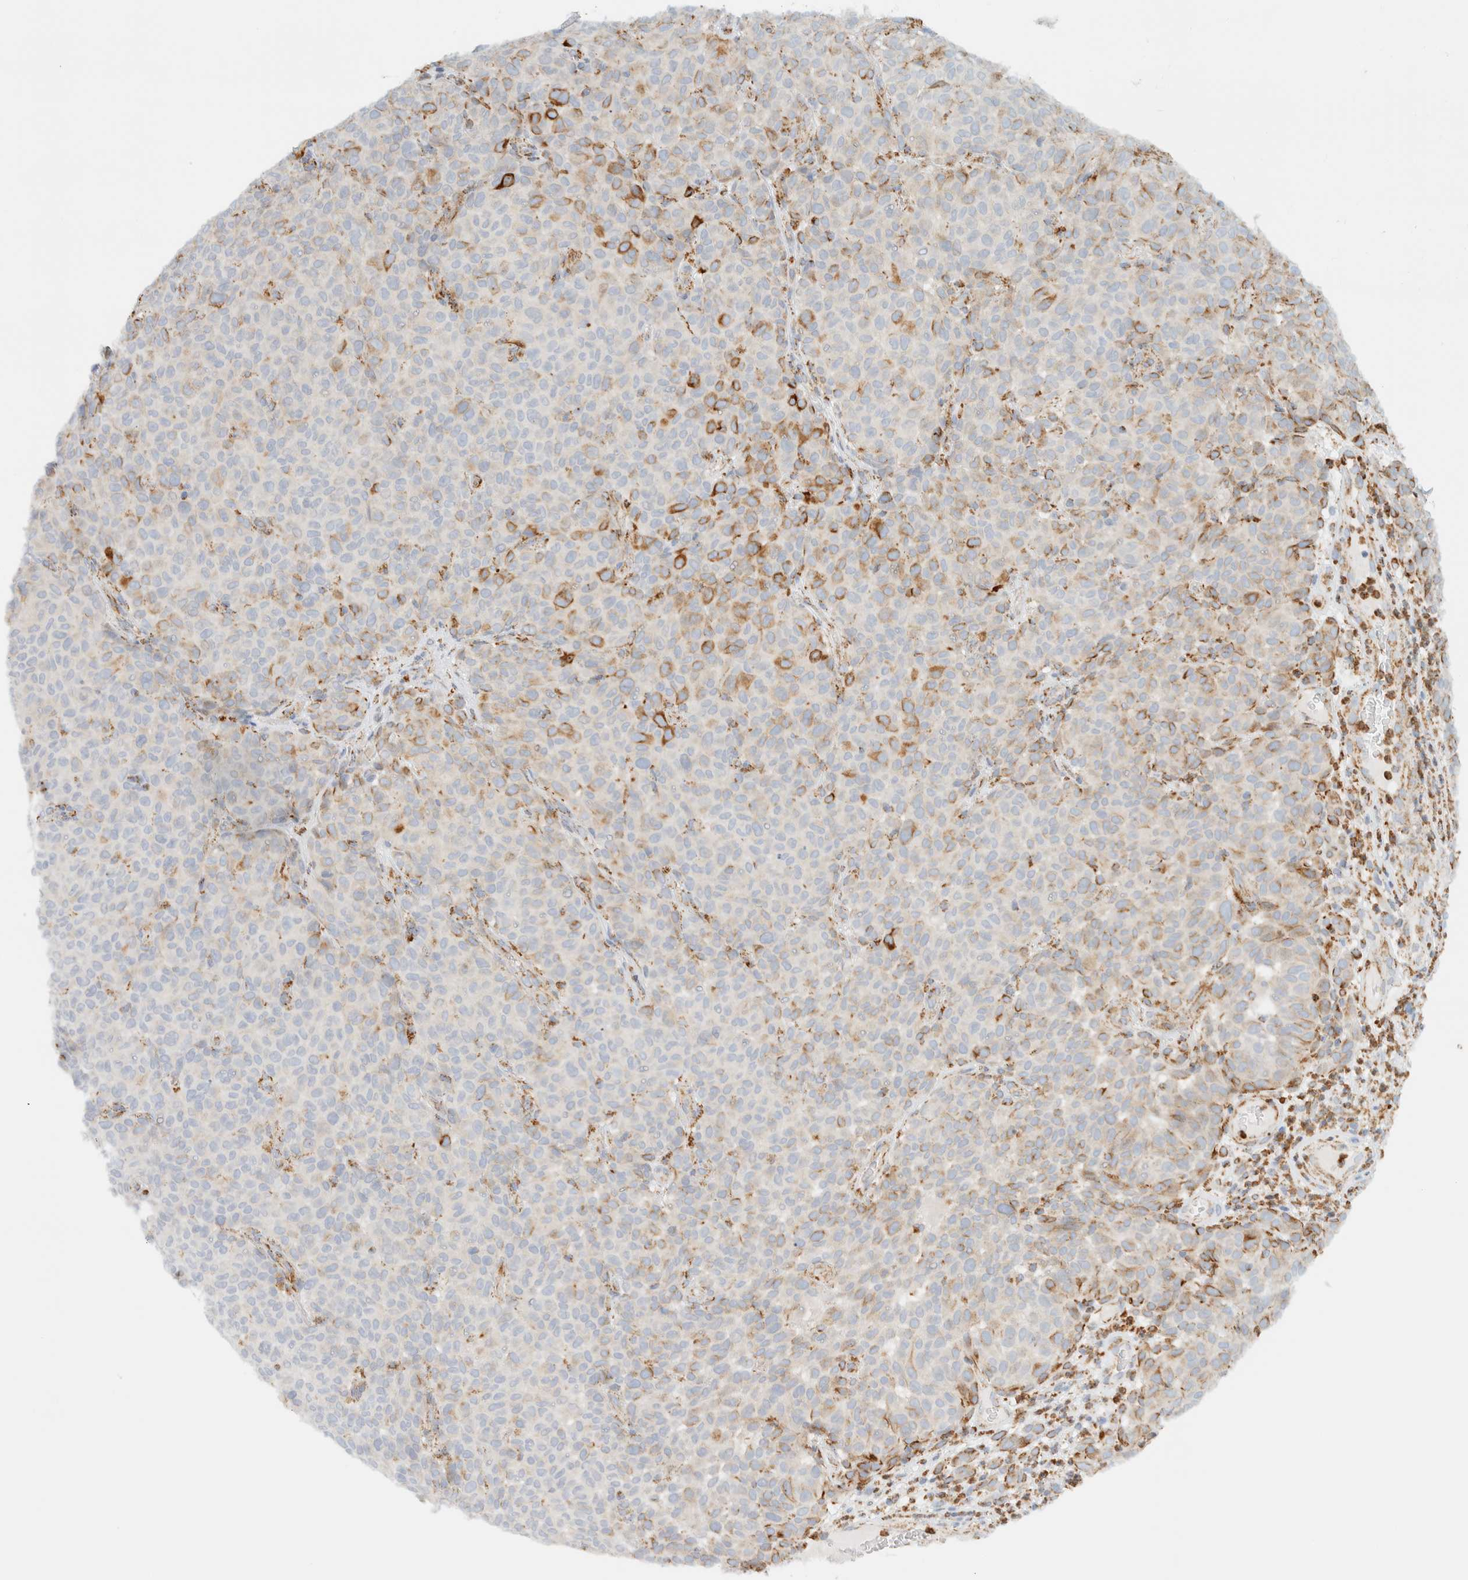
{"staining": {"intensity": "moderate", "quantity": "<25%", "location": "cytoplasmic/membranous"}, "tissue": "melanoma", "cell_type": "Tumor cells", "image_type": "cancer", "snomed": [{"axis": "morphology", "description": "Malignant melanoma, NOS"}, {"axis": "topography", "description": "Skin"}], "caption": "Melanoma stained with DAB (3,3'-diaminobenzidine) IHC reveals low levels of moderate cytoplasmic/membranous expression in approximately <25% of tumor cells.", "gene": "KIFAP3", "patient": {"sex": "female", "age": 82}}